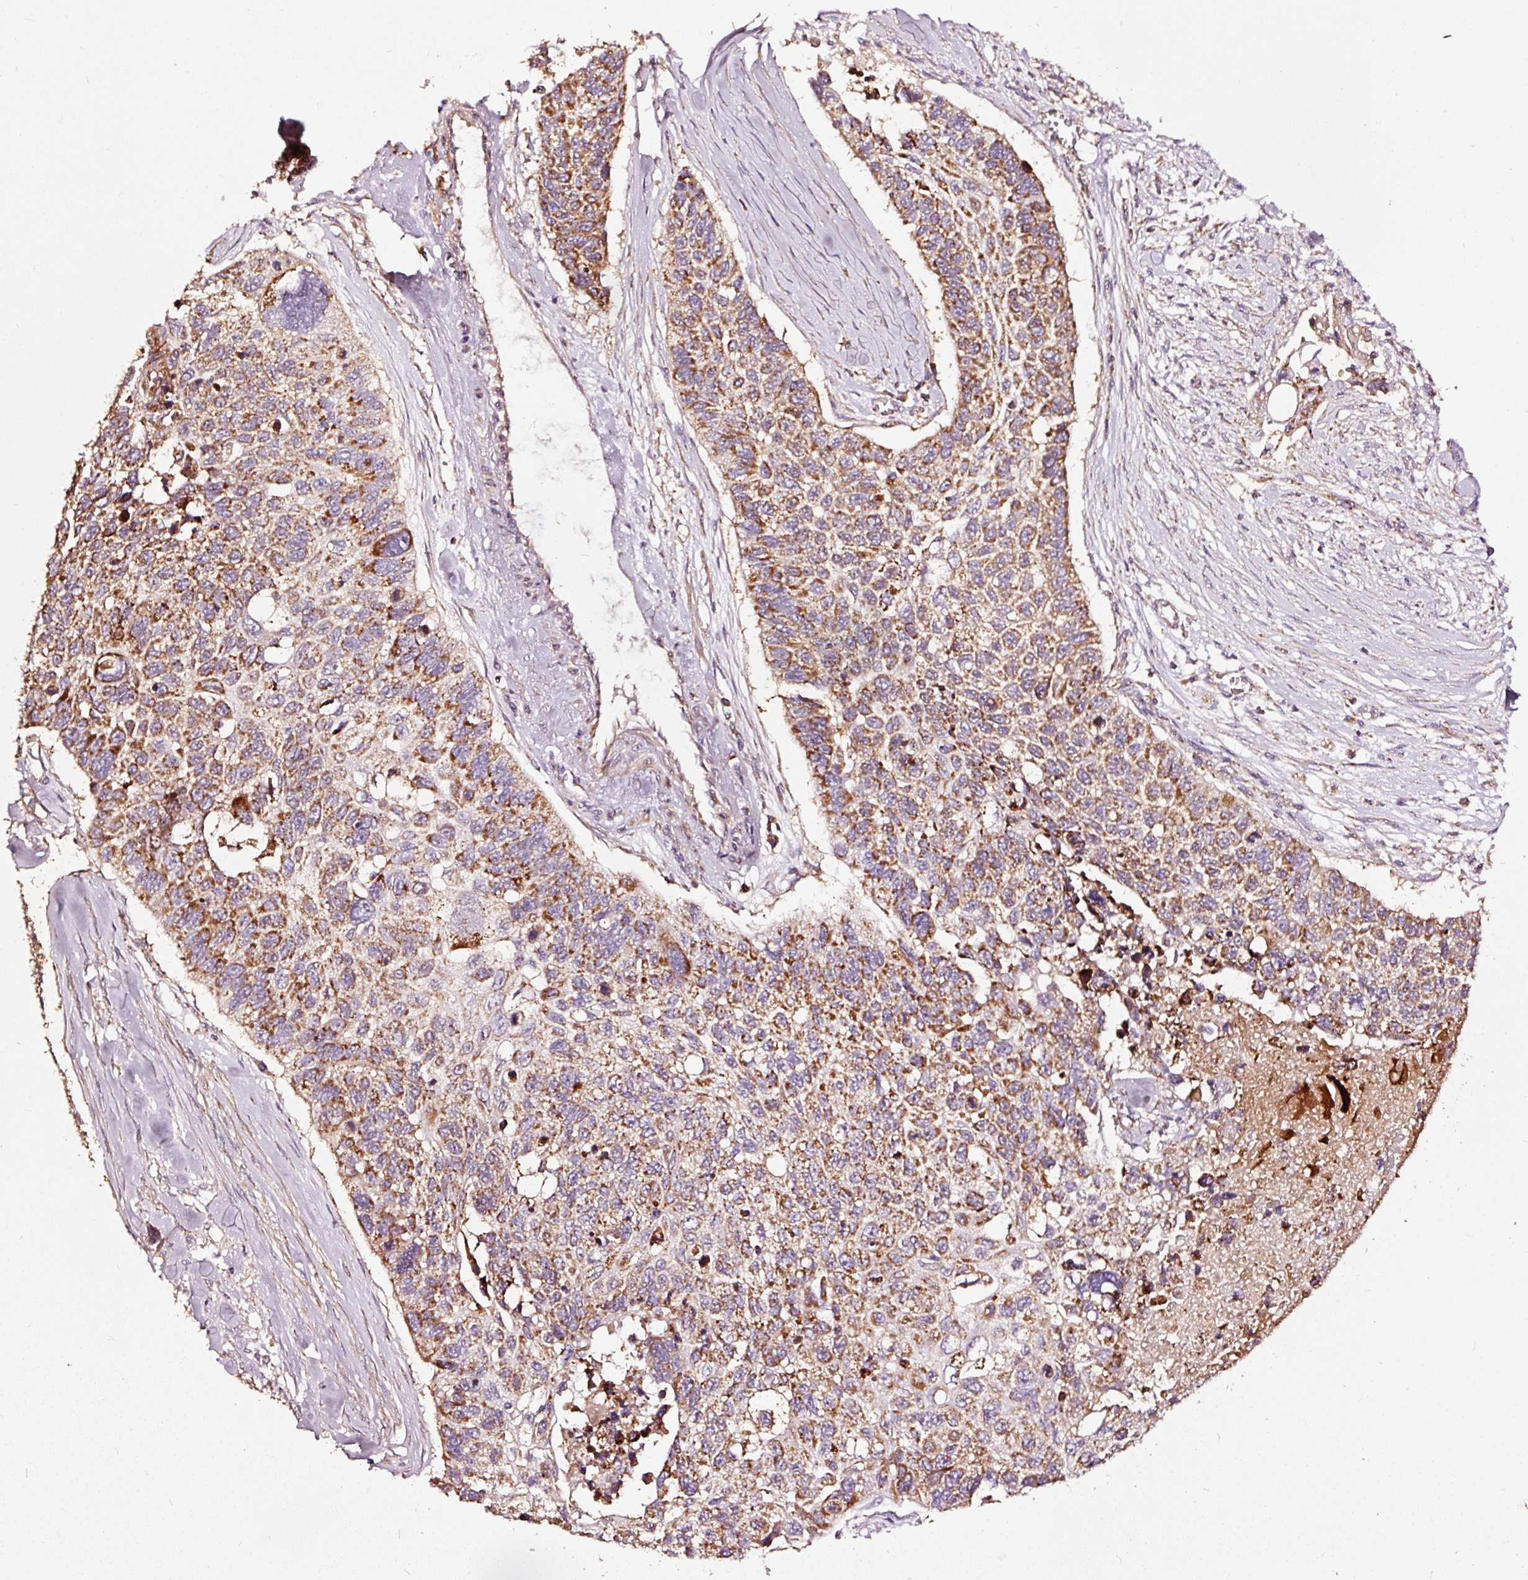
{"staining": {"intensity": "strong", "quantity": ">75%", "location": "cytoplasmic/membranous"}, "tissue": "lung cancer", "cell_type": "Tumor cells", "image_type": "cancer", "snomed": [{"axis": "morphology", "description": "Squamous cell carcinoma, NOS"}, {"axis": "topography", "description": "Lung"}], "caption": "Lung cancer (squamous cell carcinoma) tissue reveals strong cytoplasmic/membranous staining in approximately >75% of tumor cells, visualized by immunohistochemistry. The staining was performed using DAB (3,3'-diaminobenzidine) to visualize the protein expression in brown, while the nuclei were stained in blue with hematoxylin (Magnification: 20x).", "gene": "TPM1", "patient": {"sex": "male", "age": 62}}